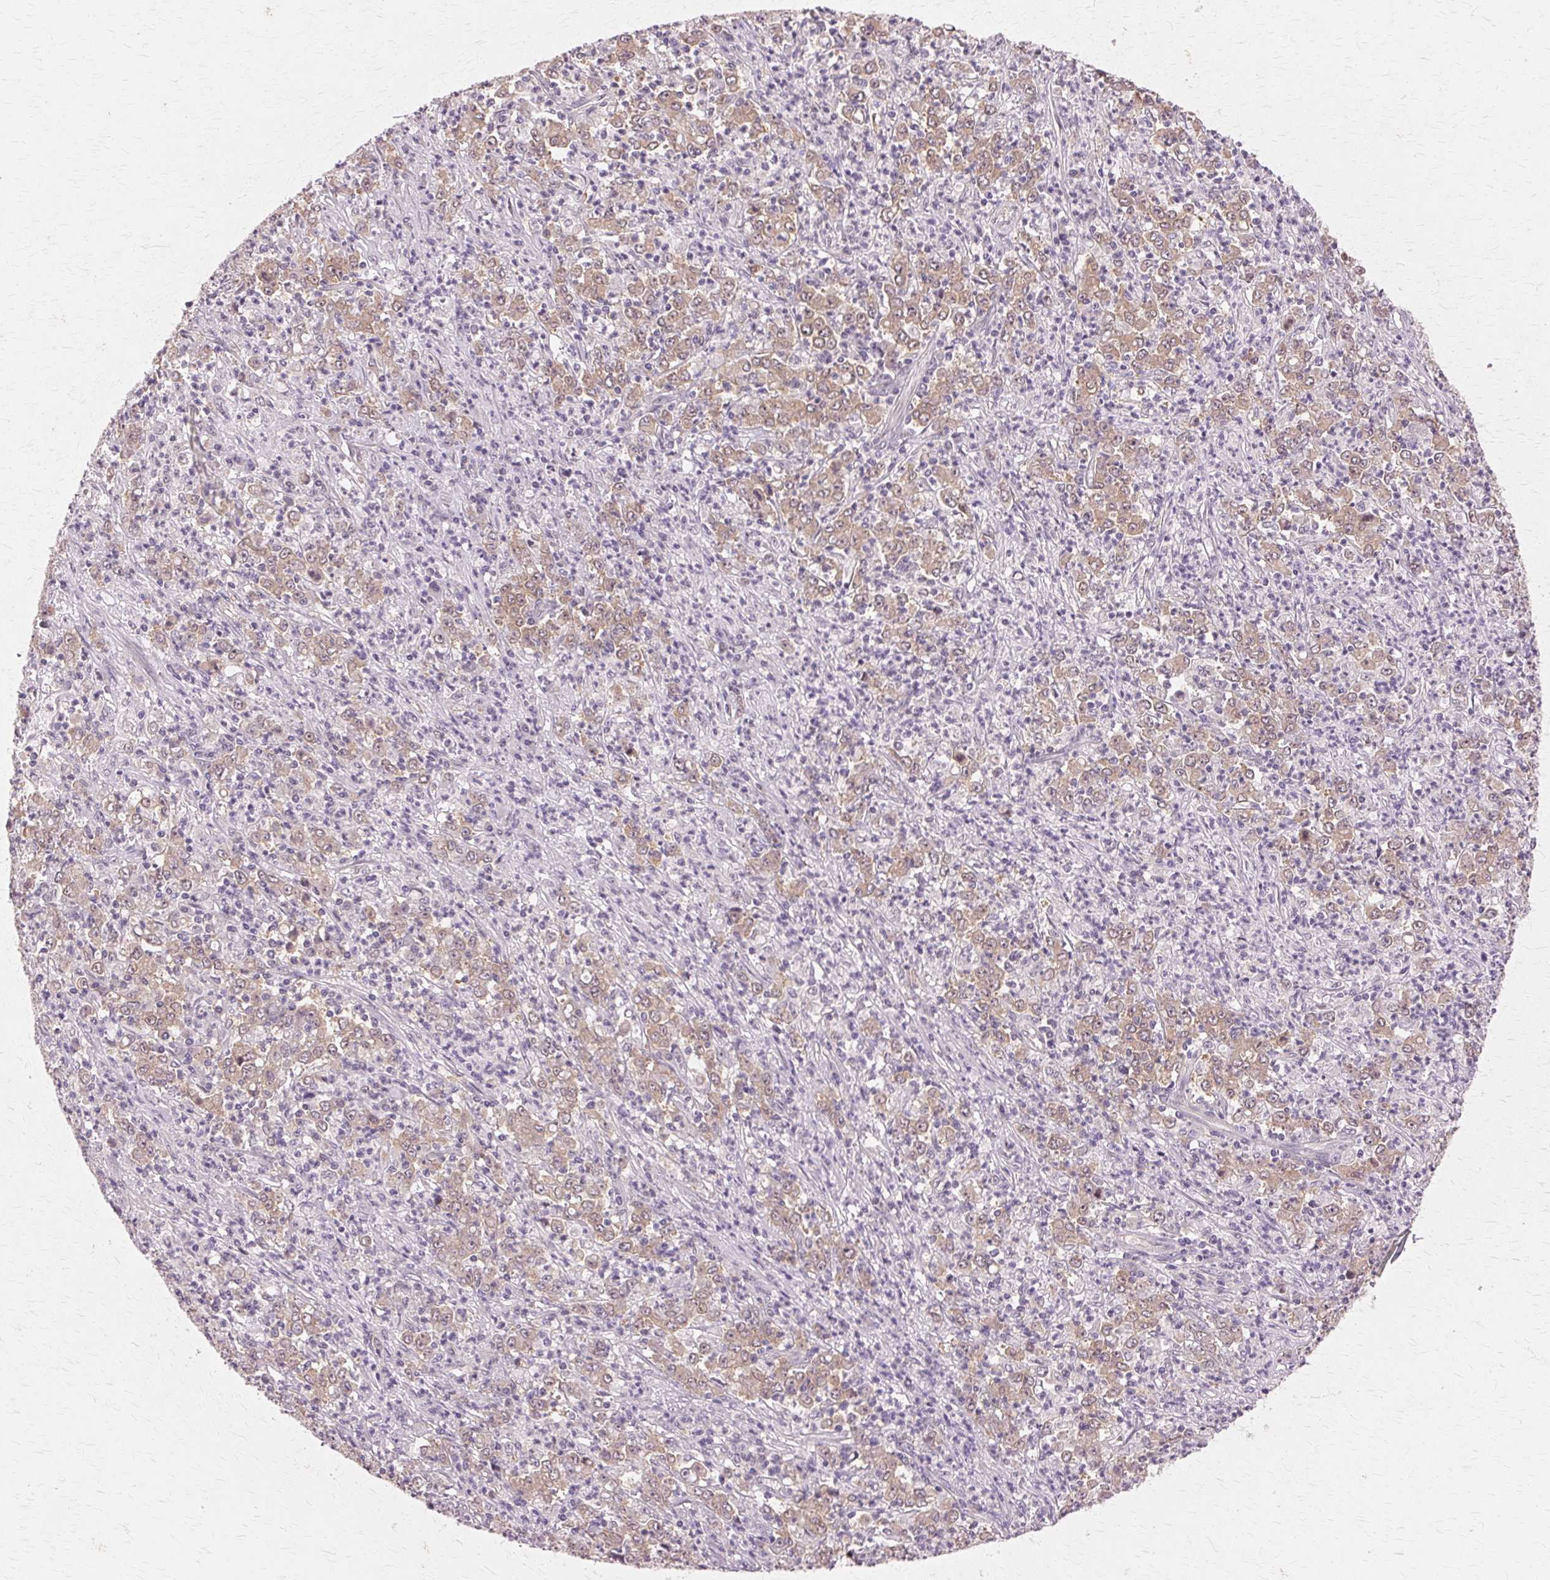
{"staining": {"intensity": "weak", "quantity": ">75%", "location": "cytoplasmic/membranous,nuclear"}, "tissue": "stomach cancer", "cell_type": "Tumor cells", "image_type": "cancer", "snomed": [{"axis": "morphology", "description": "Adenocarcinoma, NOS"}, {"axis": "topography", "description": "Stomach, lower"}], "caption": "Tumor cells reveal weak cytoplasmic/membranous and nuclear staining in approximately >75% of cells in adenocarcinoma (stomach).", "gene": "PRMT5", "patient": {"sex": "female", "age": 71}}